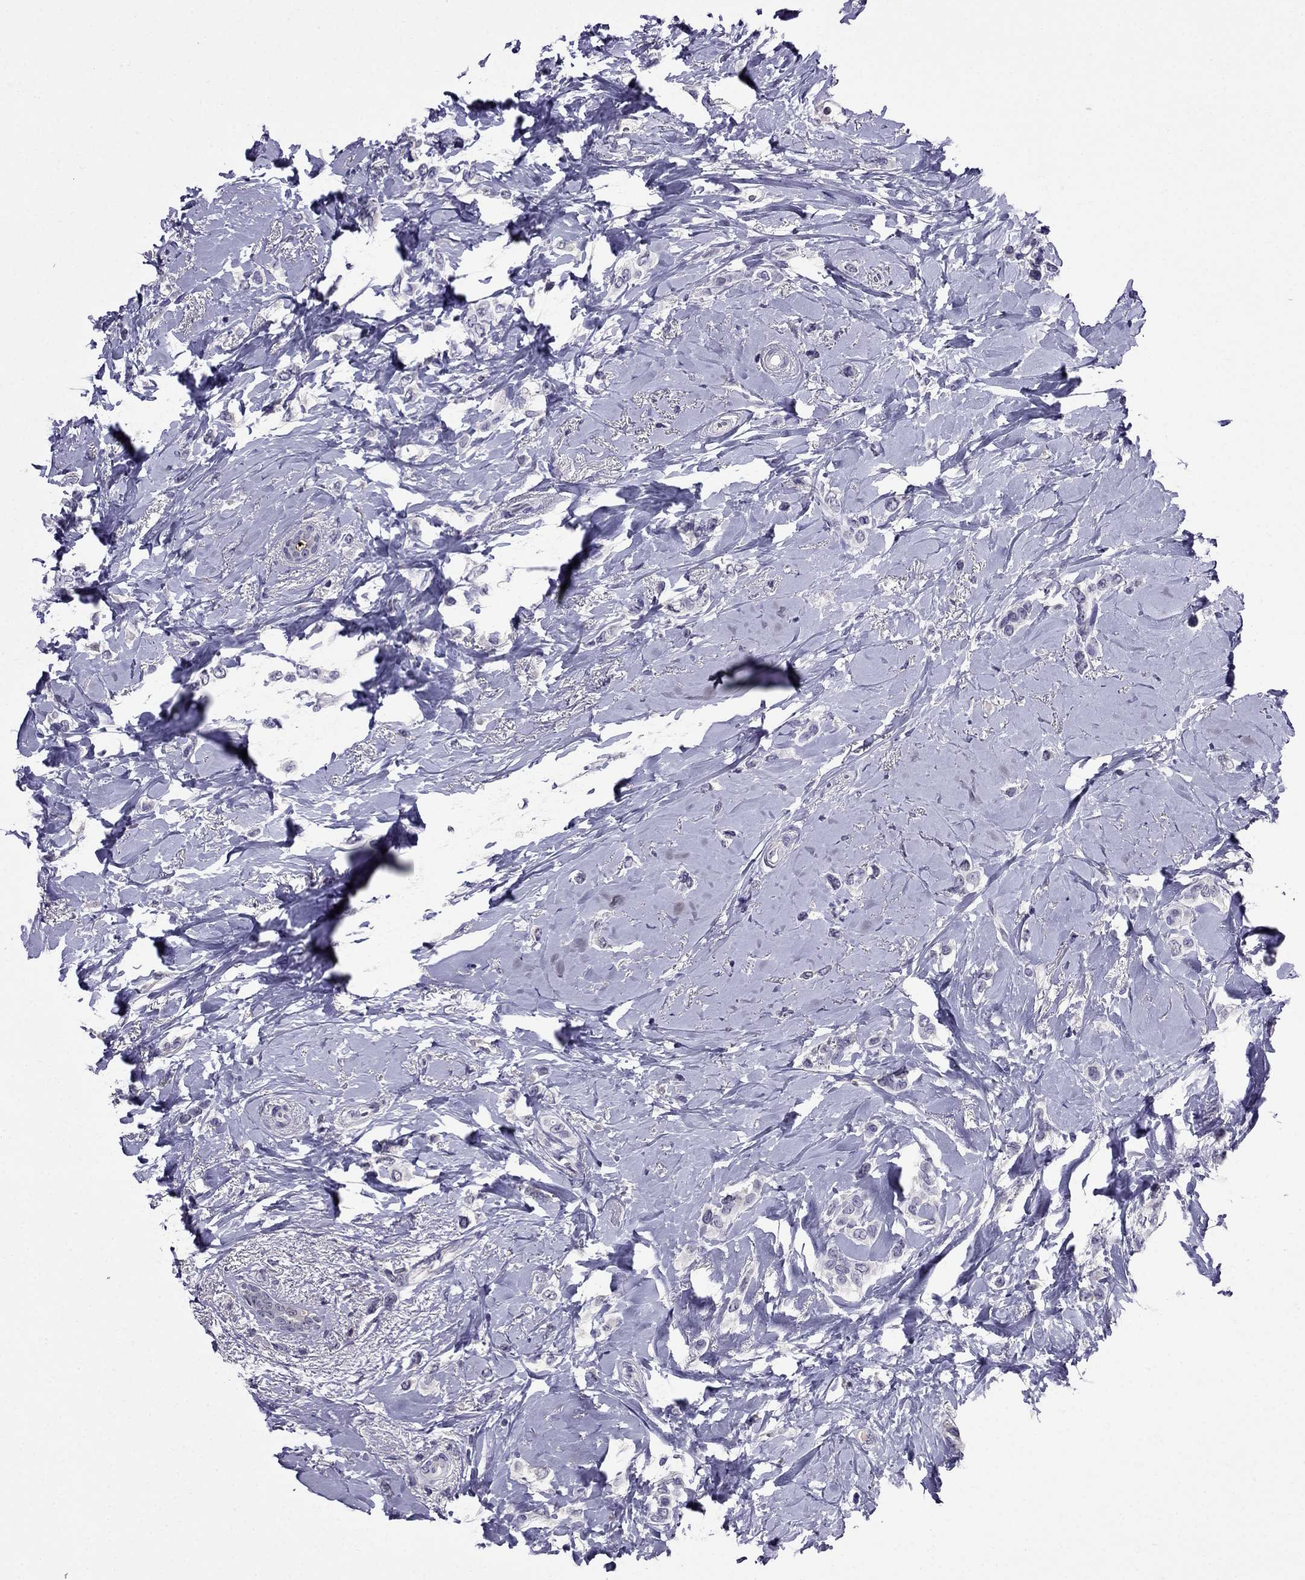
{"staining": {"intensity": "negative", "quantity": "none", "location": "none"}, "tissue": "breast cancer", "cell_type": "Tumor cells", "image_type": "cancer", "snomed": [{"axis": "morphology", "description": "Lobular carcinoma"}, {"axis": "topography", "description": "Breast"}], "caption": "Immunohistochemistry (IHC) photomicrograph of breast lobular carcinoma stained for a protein (brown), which displays no positivity in tumor cells.", "gene": "OLFM4", "patient": {"sex": "female", "age": 66}}